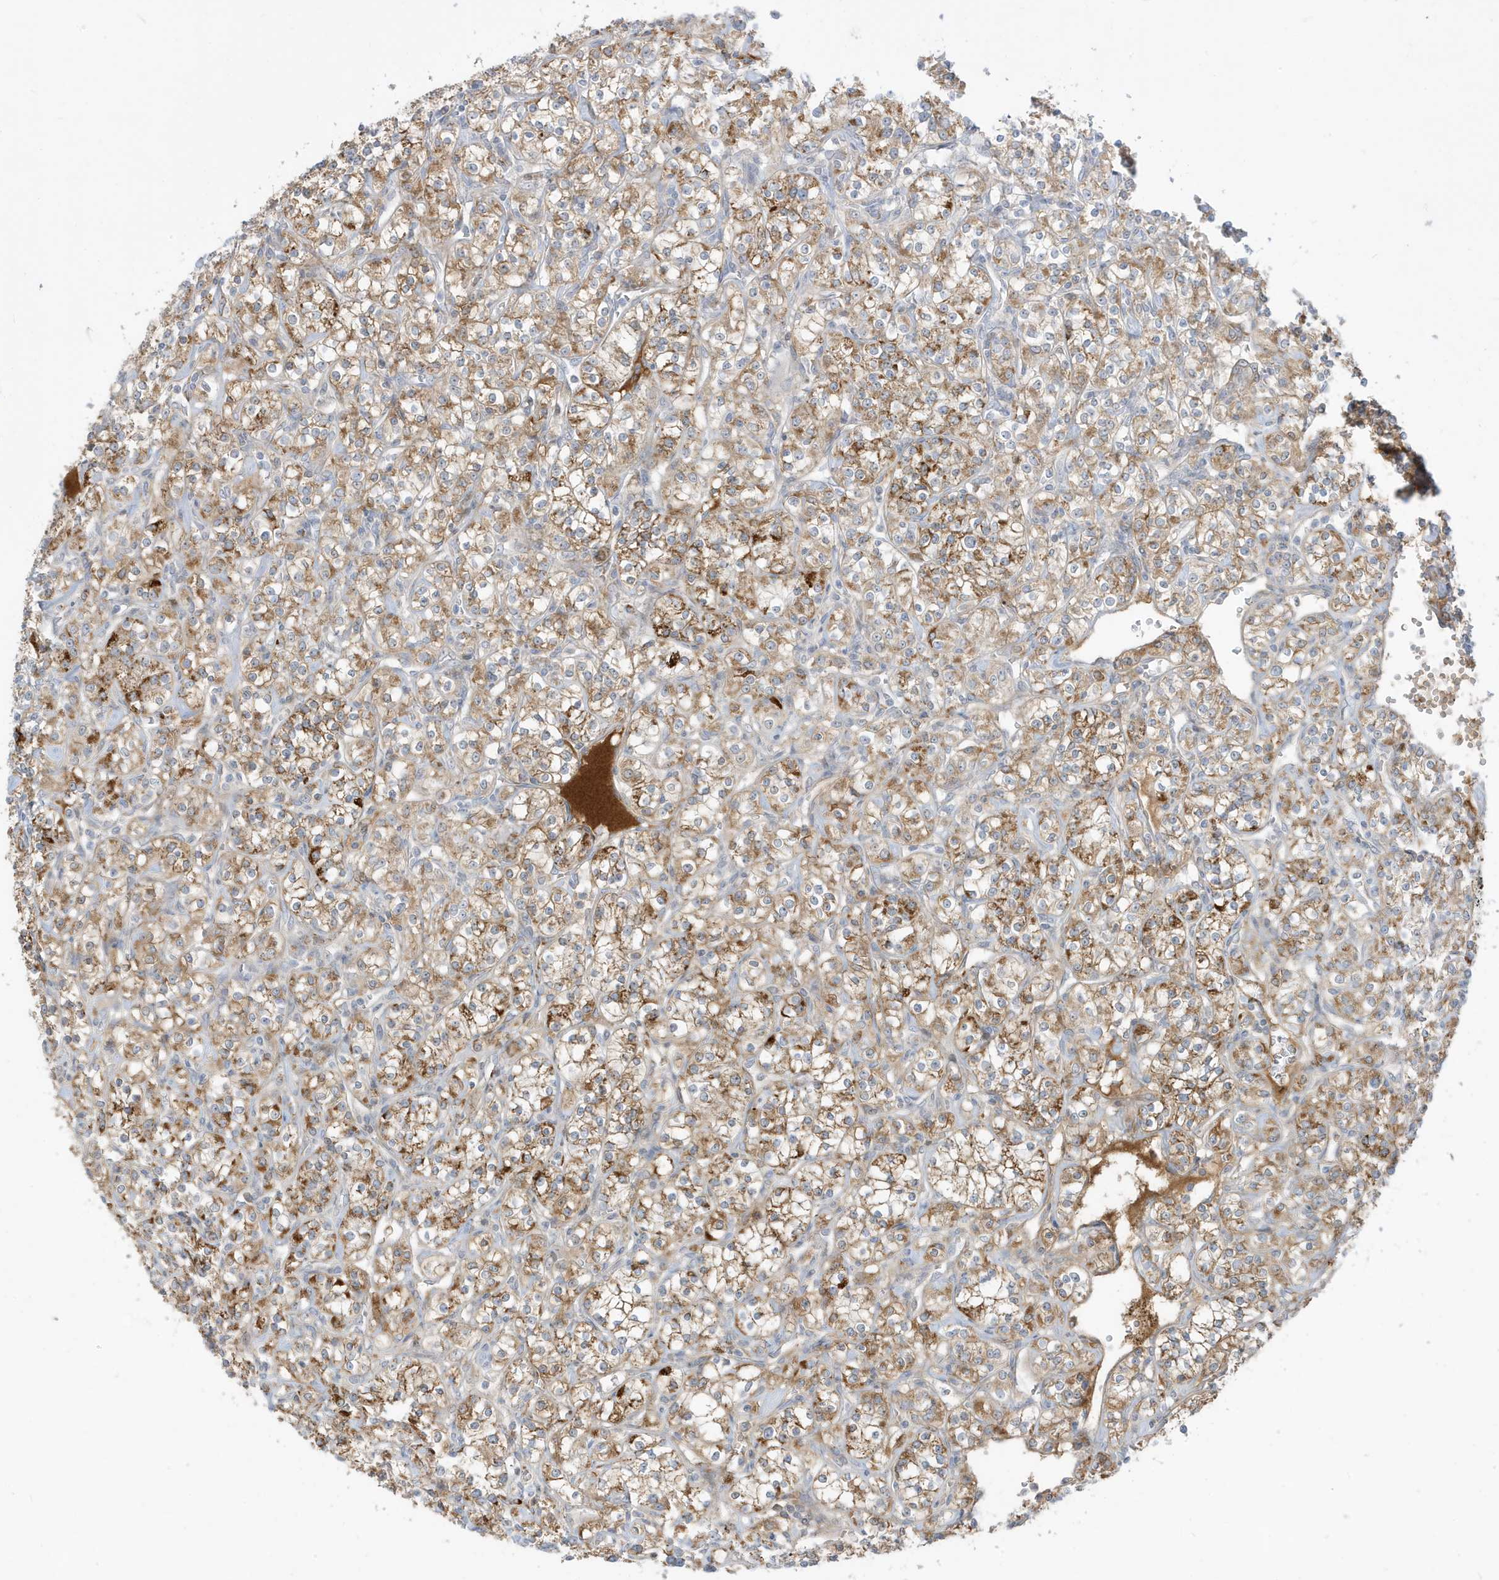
{"staining": {"intensity": "moderate", "quantity": ">75%", "location": "cytoplasmic/membranous"}, "tissue": "renal cancer", "cell_type": "Tumor cells", "image_type": "cancer", "snomed": [{"axis": "morphology", "description": "Adenocarcinoma, NOS"}, {"axis": "topography", "description": "Kidney"}], "caption": "The histopathology image demonstrates a brown stain indicating the presence of a protein in the cytoplasmic/membranous of tumor cells in adenocarcinoma (renal). The staining was performed using DAB (3,3'-diaminobenzidine), with brown indicating positive protein expression. Nuclei are stained blue with hematoxylin.", "gene": "IFT57", "patient": {"sex": "male", "age": 77}}